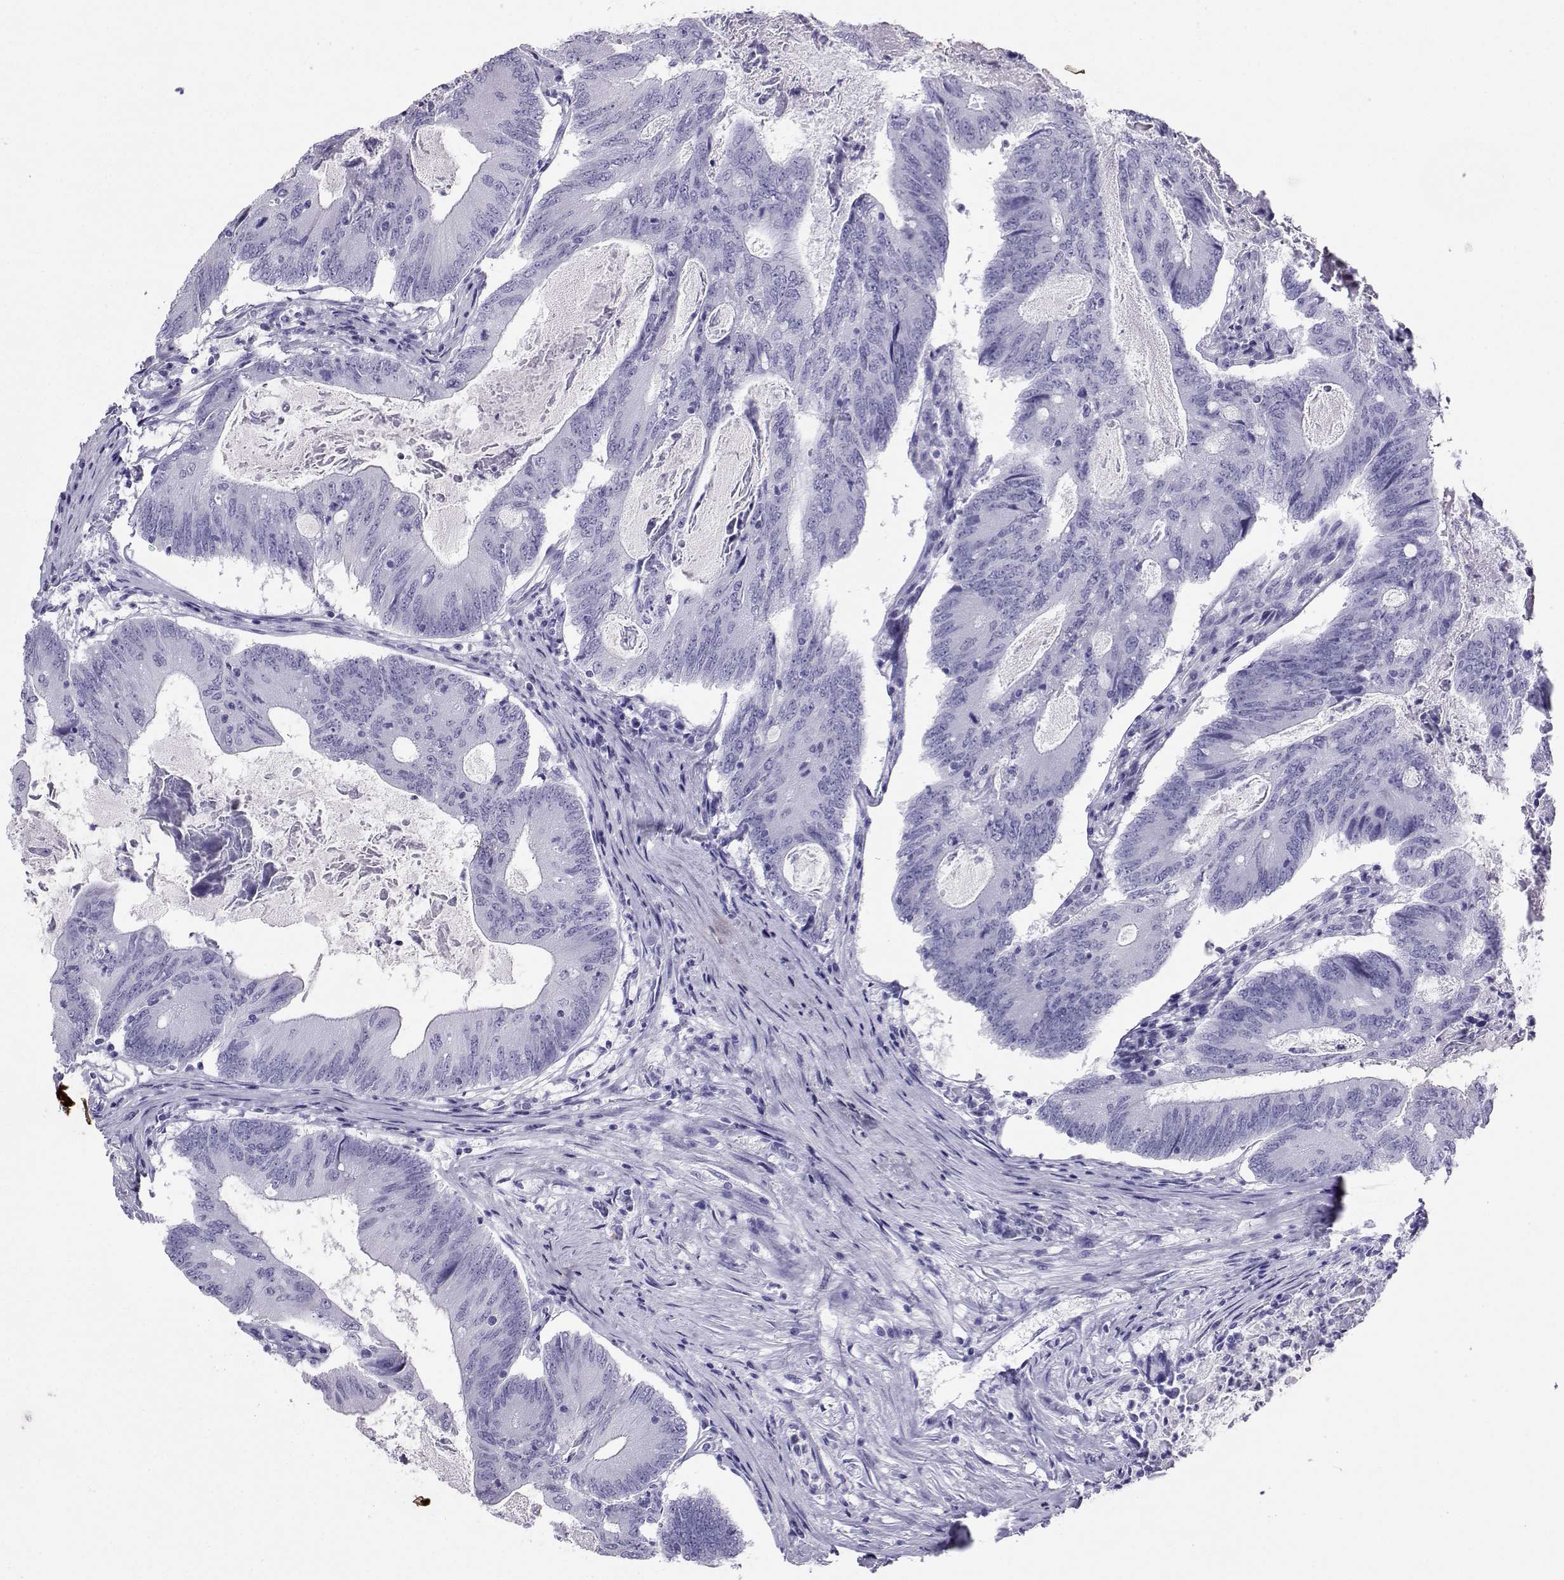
{"staining": {"intensity": "negative", "quantity": "none", "location": "none"}, "tissue": "colorectal cancer", "cell_type": "Tumor cells", "image_type": "cancer", "snomed": [{"axis": "morphology", "description": "Adenocarcinoma, NOS"}, {"axis": "topography", "description": "Colon"}], "caption": "This image is of colorectal adenocarcinoma stained with IHC to label a protein in brown with the nuclei are counter-stained blue. There is no expression in tumor cells.", "gene": "LORICRIN", "patient": {"sex": "female", "age": 70}}